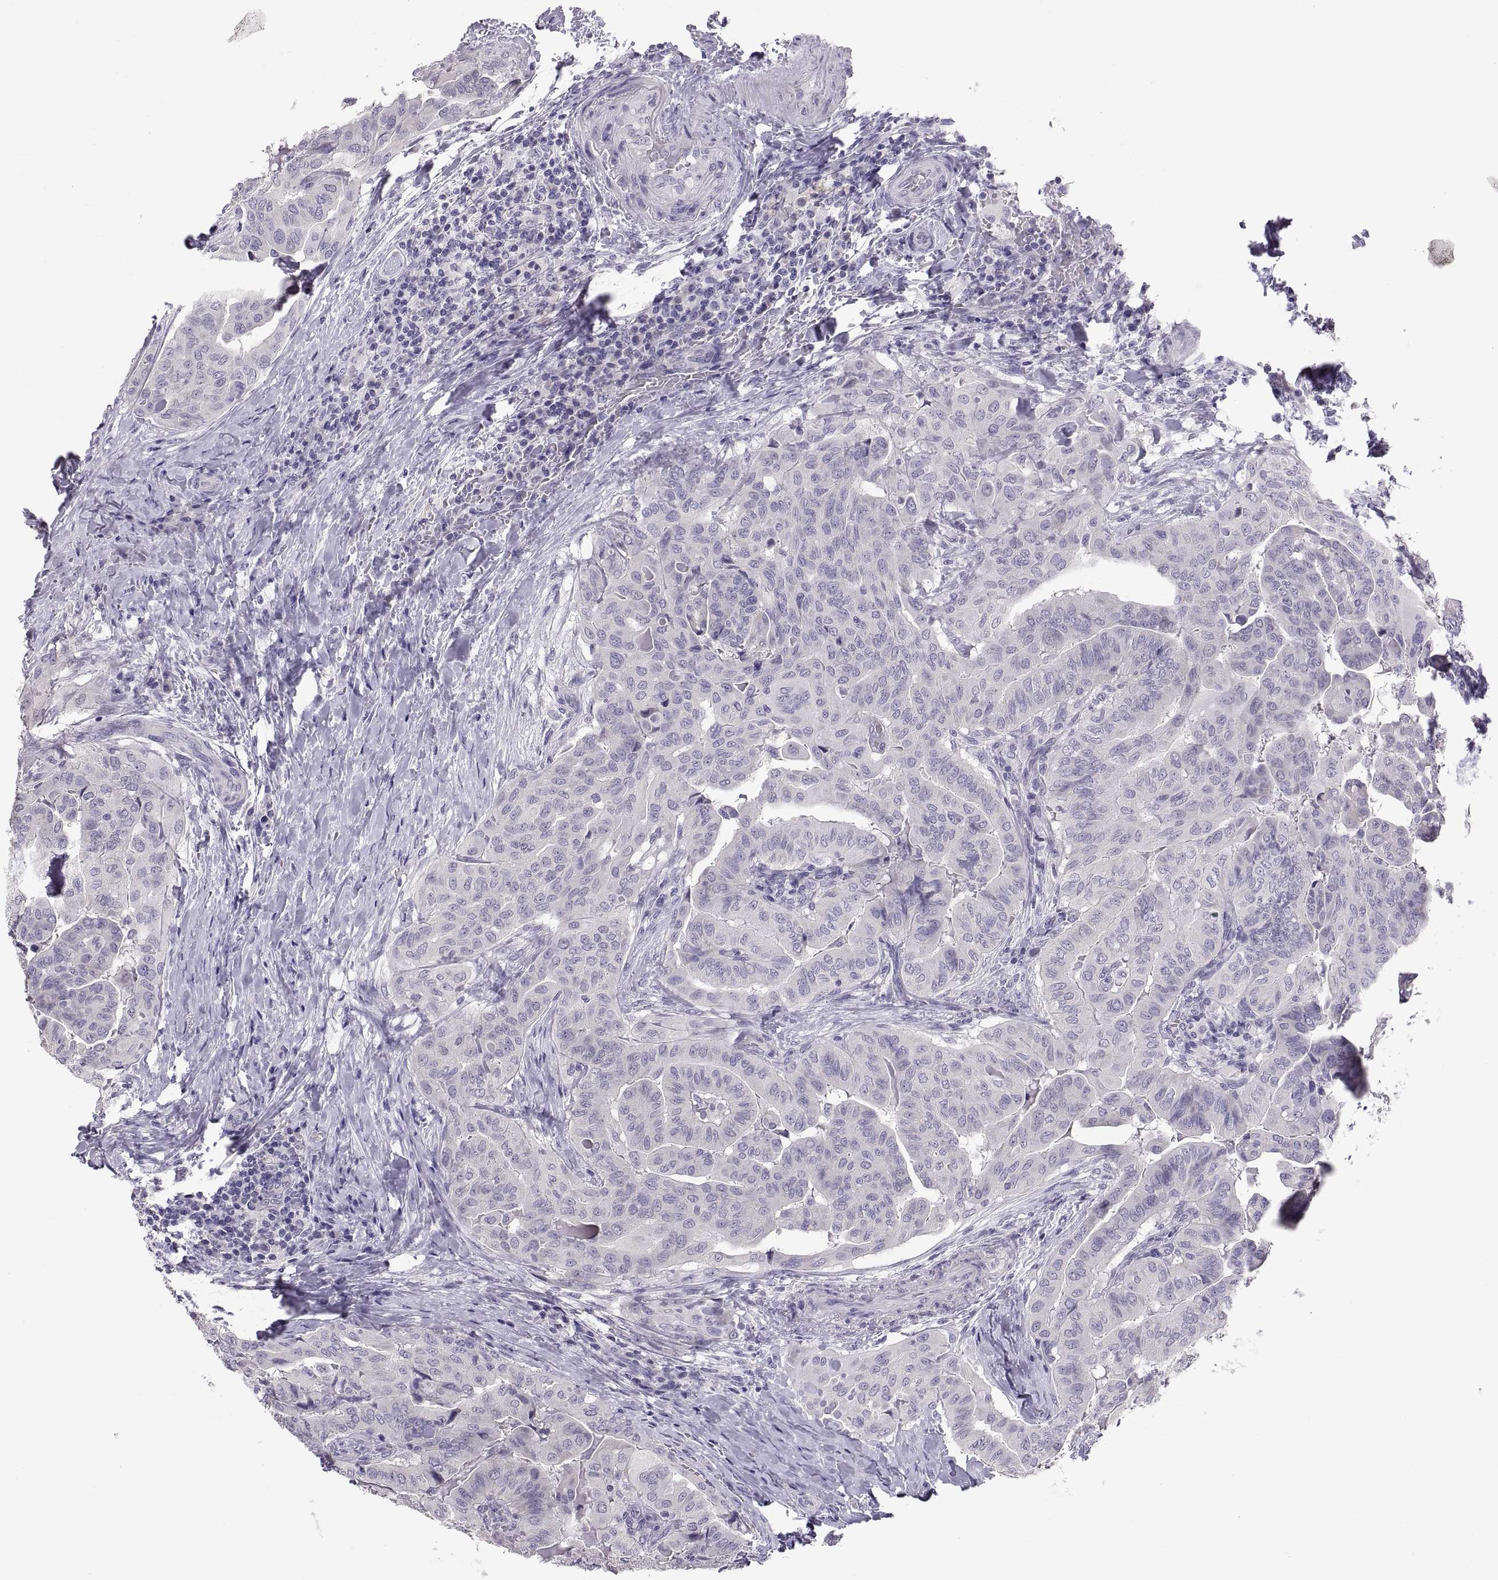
{"staining": {"intensity": "negative", "quantity": "none", "location": "none"}, "tissue": "thyroid cancer", "cell_type": "Tumor cells", "image_type": "cancer", "snomed": [{"axis": "morphology", "description": "Papillary adenocarcinoma, NOS"}, {"axis": "topography", "description": "Thyroid gland"}], "caption": "Thyroid papillary adenocarcinoma was stained to show a protein in brown. There is no significant staining in tumor cells.", "gene": "PTN", "patient": {"sex": "female", "age": 68}}